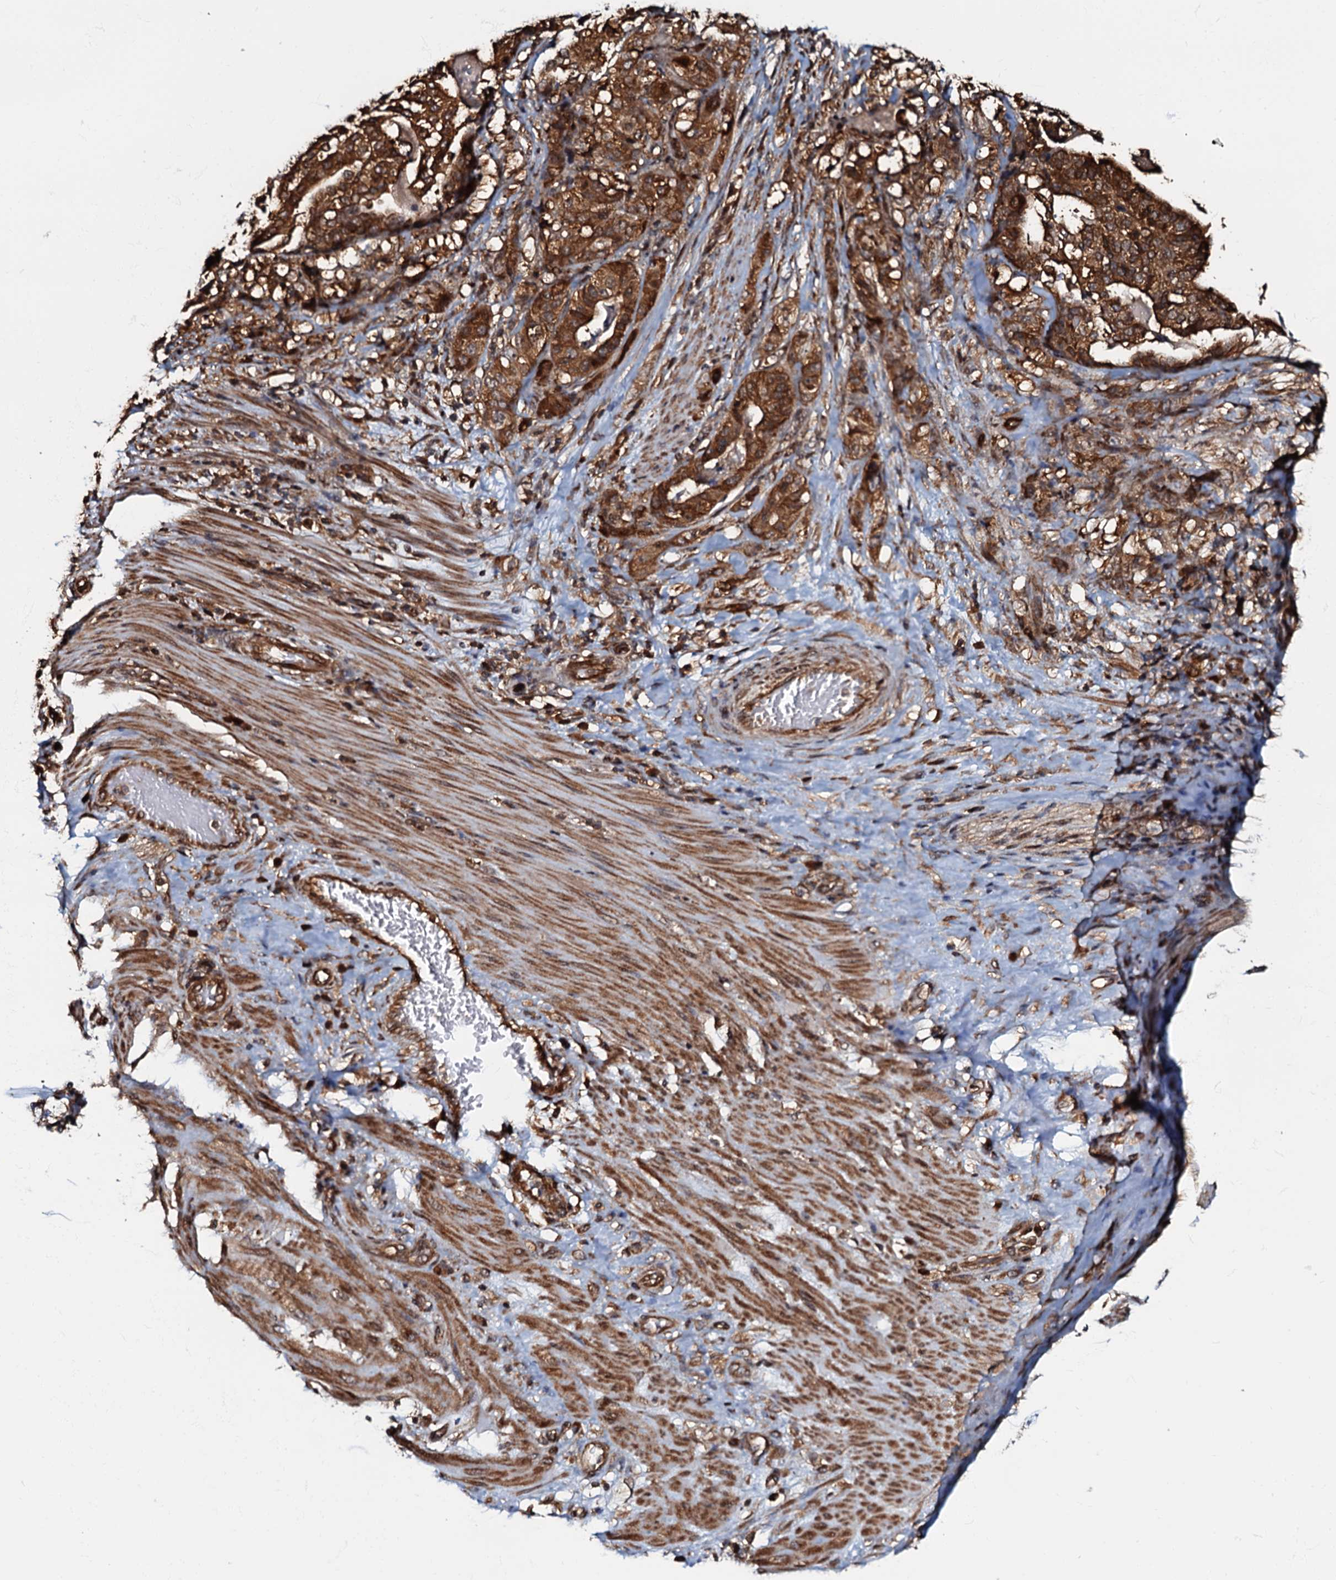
{"staining": {"intensity": "strong", "quantity": ">75%", "location": "cytoplasmic/membranous"}, "tissue": "stomach cancer", "cell_type": "Tumor cells", "image_type": "cancer", "snomed": [{"axis": "morphology", "description": "Adenocarcinoma, NOS"}, {"axis": "topography", "description": "Stomach"}], "caption": "Tumor cells exhibit strong cytoplasmic/membranous staining in approximately >75% of cells in stomach cancer.", "gene": "OSBP", "patient": {"sex": "male", "age": 48}}